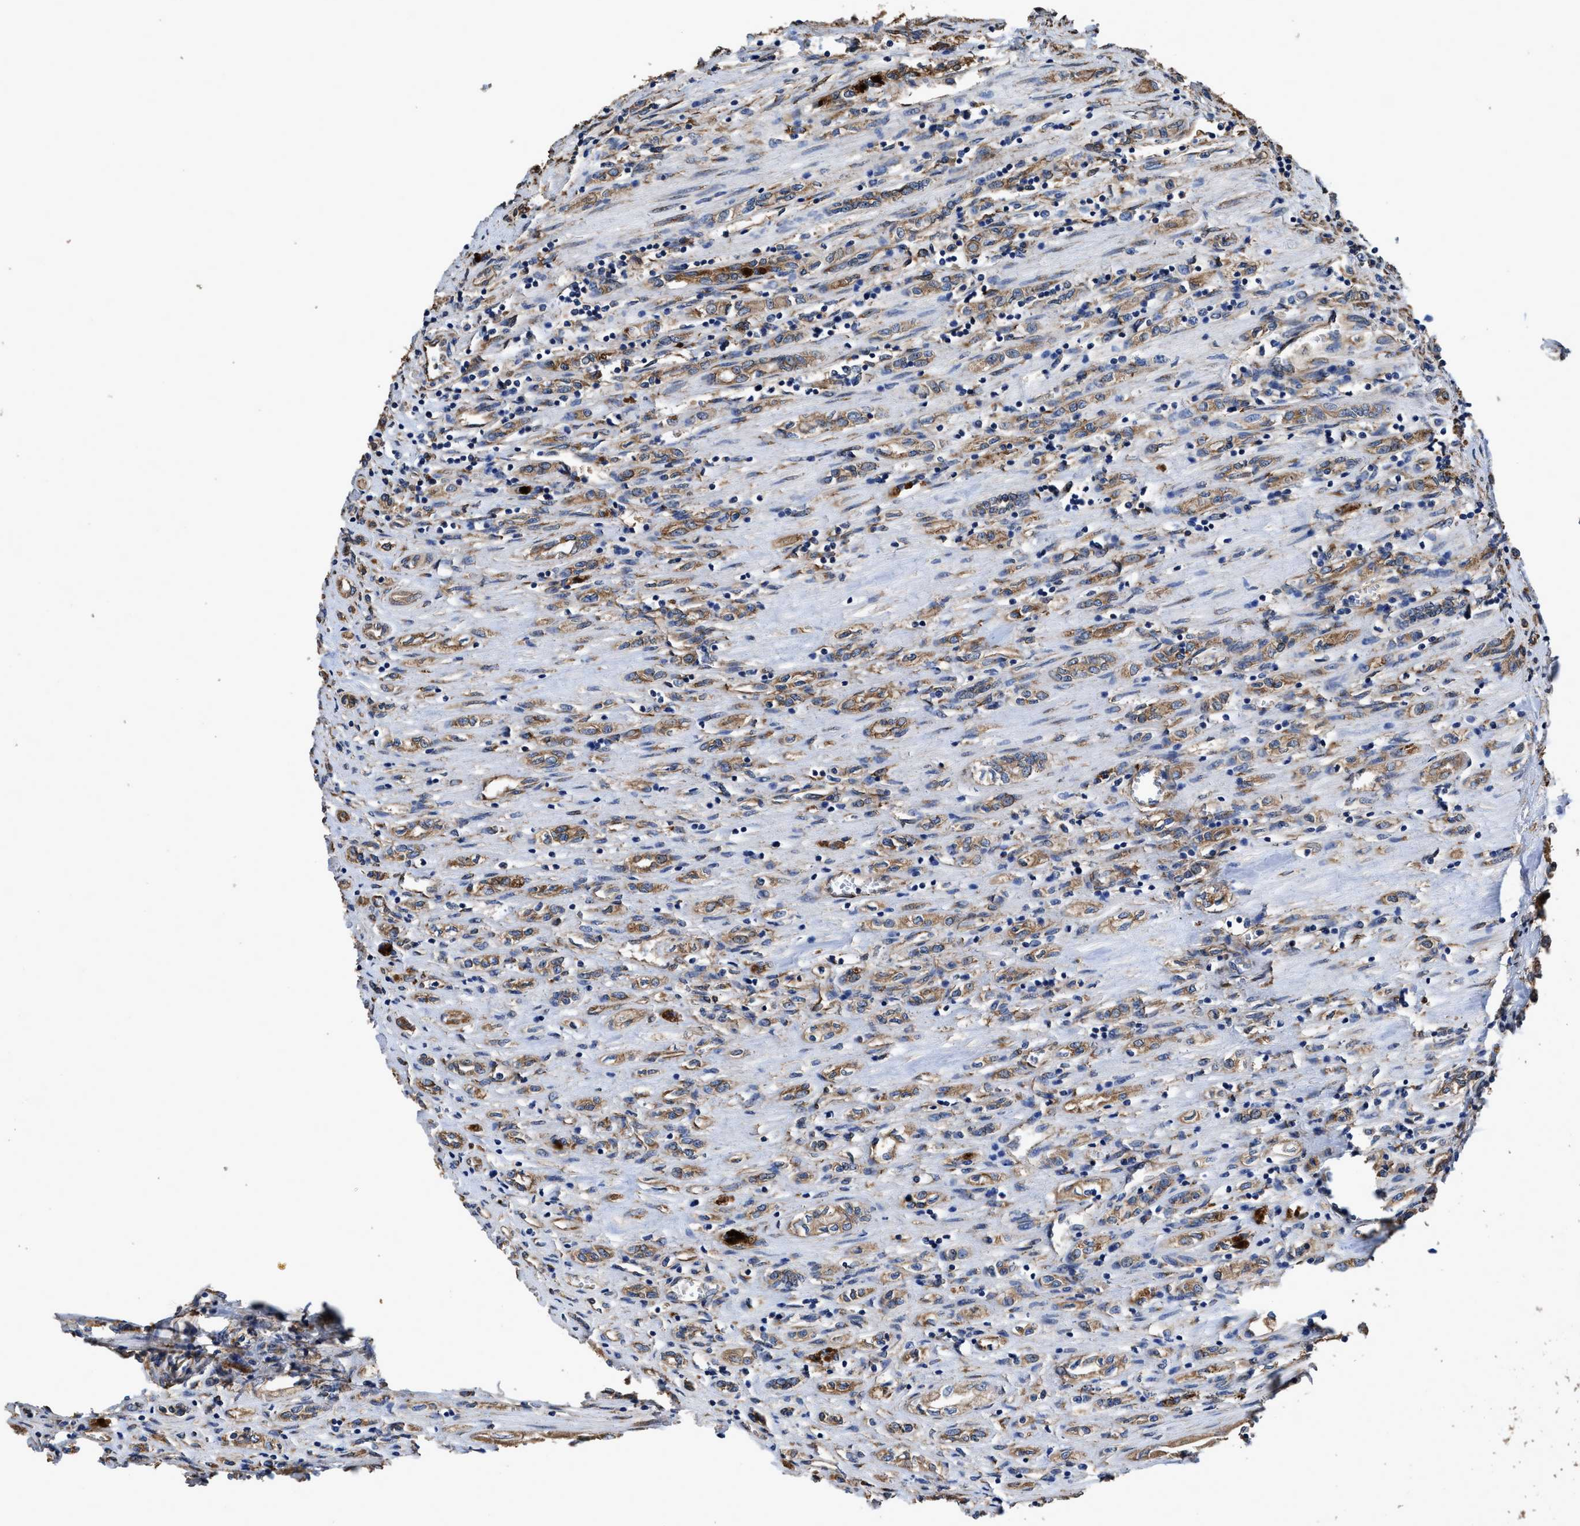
{"staining": {"intensity": "weak", "quantity": "25%-75%", "location": "cytoplasmic/membranous"}, "tissue": "renal cancer", "cell_type": "Tumor cells", "image_type": "cancer", "snomed": [{"axis": "morphology", "description": "Adenocarcinoma, NOS"}, {"axis": "topography", "description": "Kidney"}], "caption": "Human renal adenocarcinoma stained with a protein marker displays weak staining in tumor cells.", "gene": "IDNK", "patient": {"sex": "female", "age": 70}}